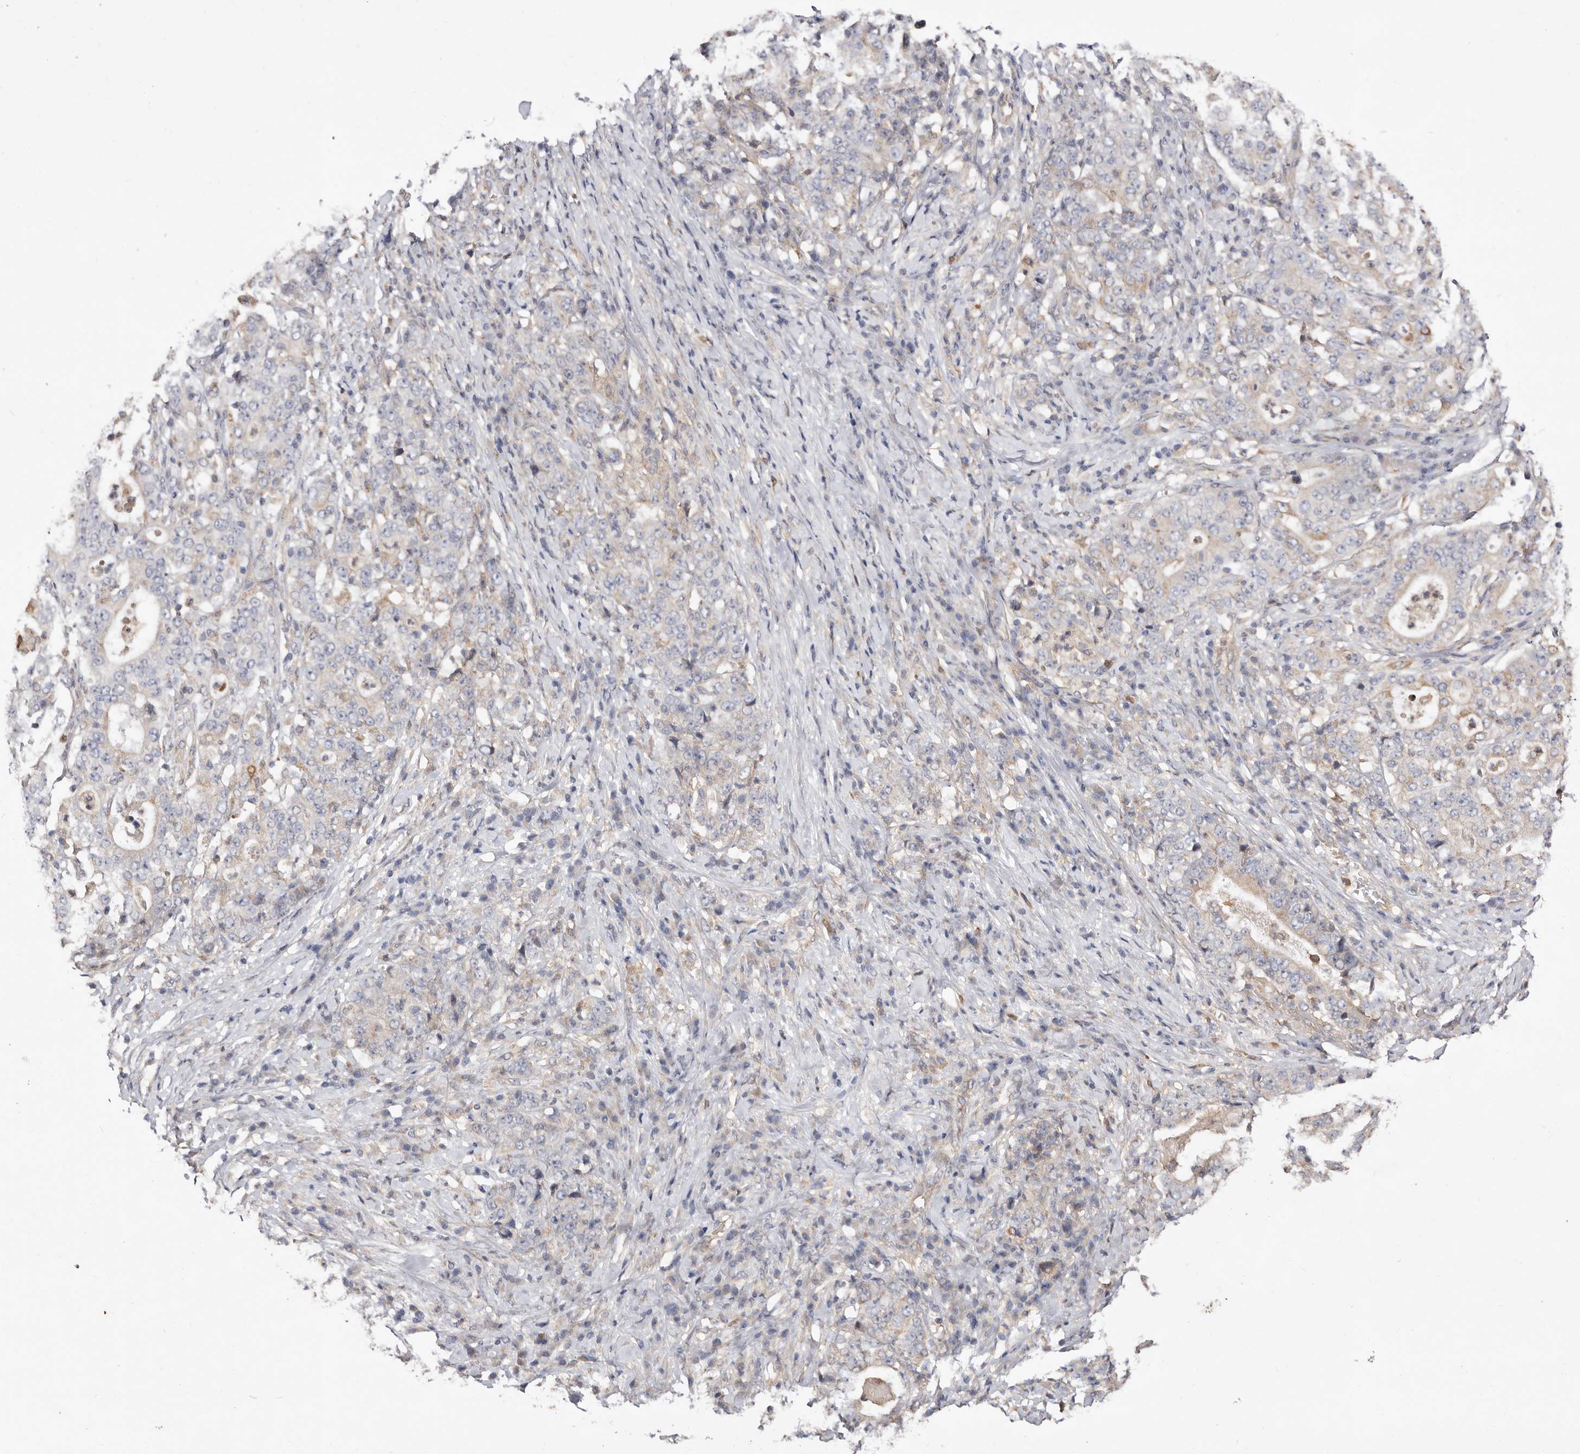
{"staining": {"intensity": "negative", "quantity": "none", "location": "none"}, "tissue": "stomach cancer", "cell_type": "Tumor cells", "image_type": "cancer", "snomed": [{"axis": "morphology", "description": "Normal tissue, NOS"}, {"axis": "morphology", "description": "Adenocarcinoma, NOS"}, {"axis": "topography", "description": "Stomach, upper"}, {"axis": "topography", "description": "Stomach"}], "caption": "Adenocarcinoma (stomach) stained for a protein using immunohistochemistry exhibits no staining tumor cells.", "gene": "LRRC25", "patient": {"sex": "male", "age": 59}}